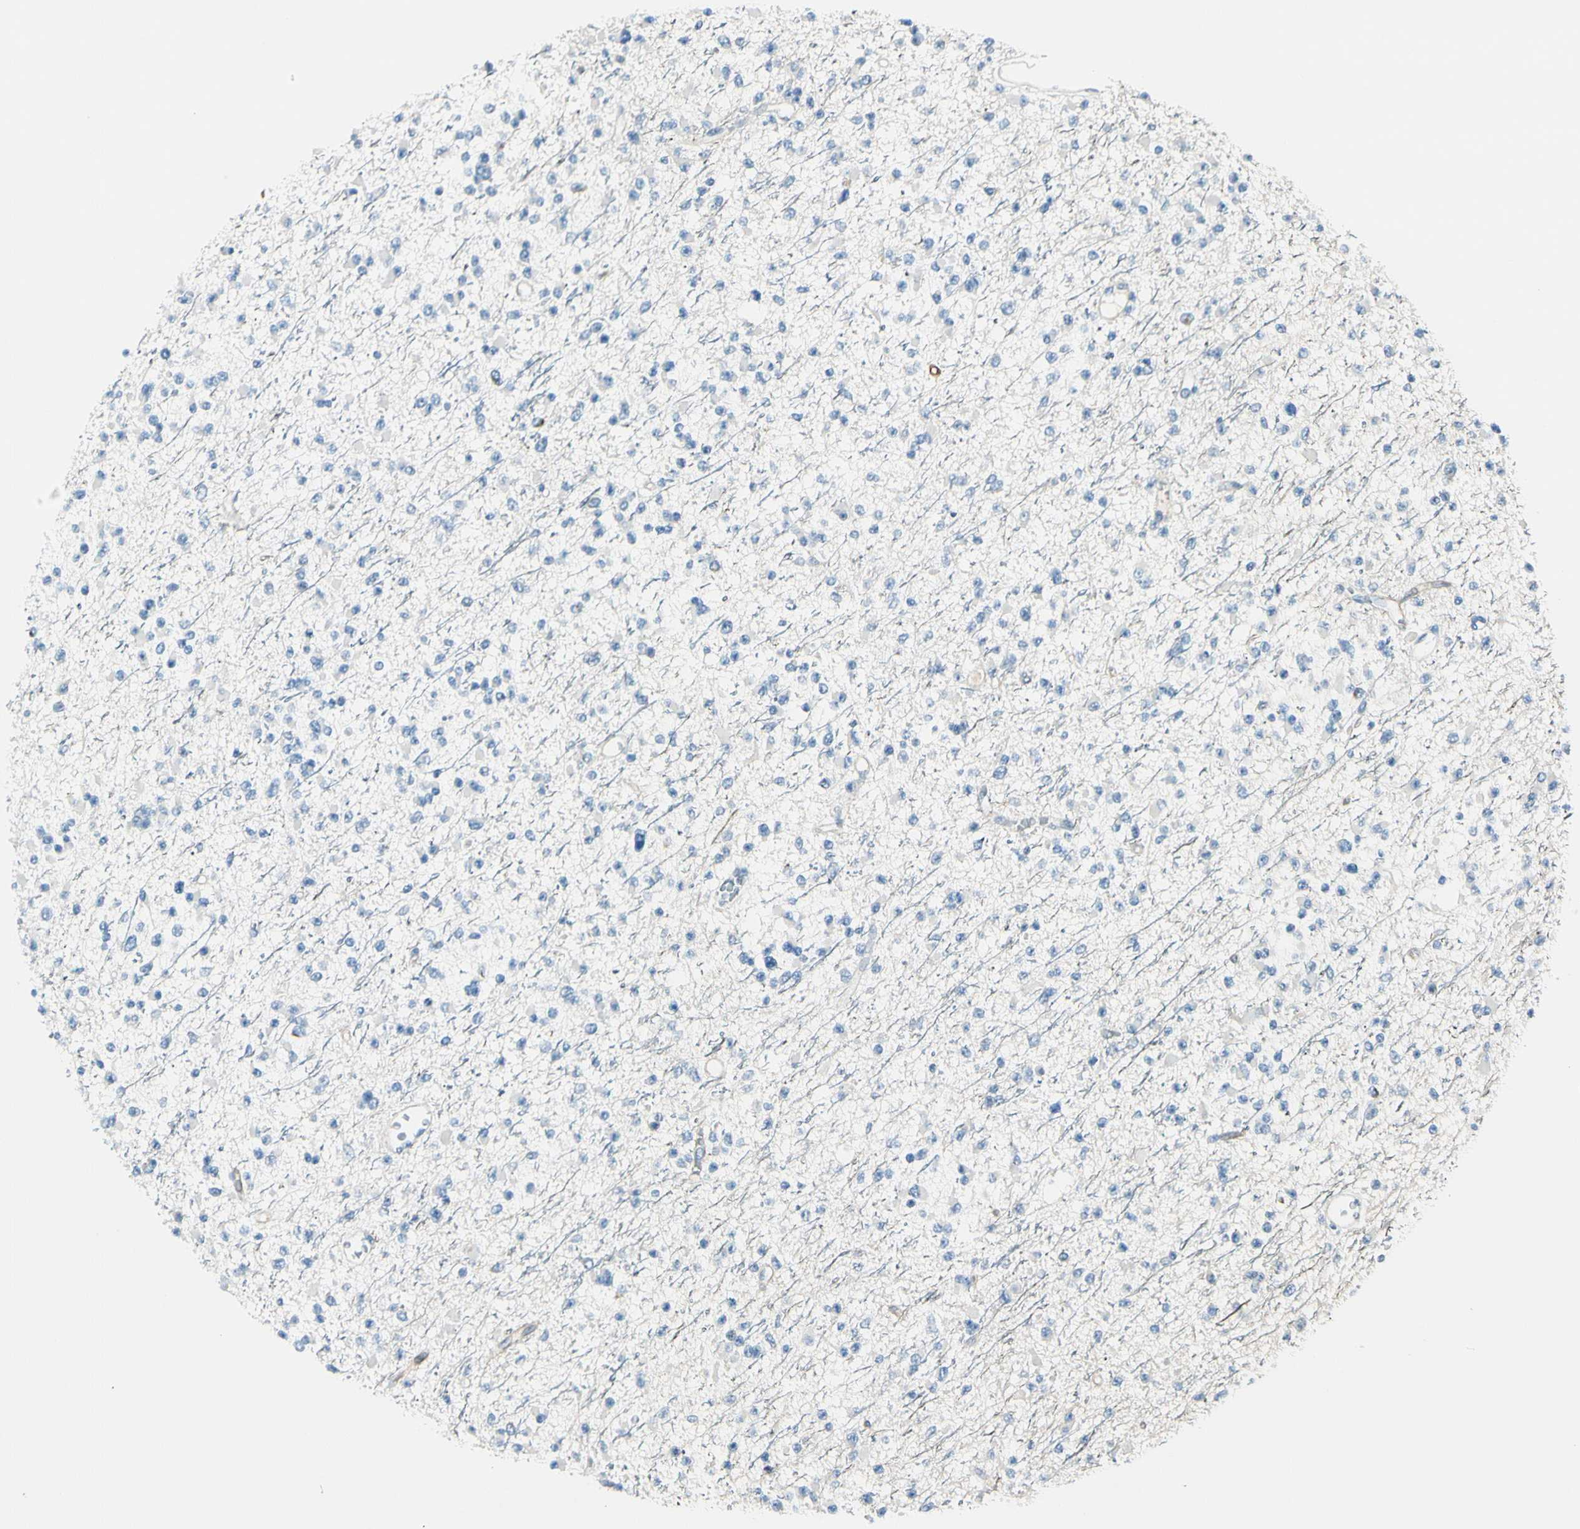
{"staining": {"intensity": "negative", "quantity": "none", "location": "none"}, "tissue": "glioma", "cell_type": "Tumor cells", "image_type": "cancer", "snomed": [{"axis": "morphology", "description": "Glioma, malignant, Low grade"}, {"axis": "topography", "description": "Brain"}], "caption": "High magnification brightfield microscopy of low-grade glioma (malignant) stained with DAB (brown) and counterstained with hematoxylin (blue): tumor cells show no significant positivity.", "gene": "CD93", "patient": {"sex": "female", "age": 22}}